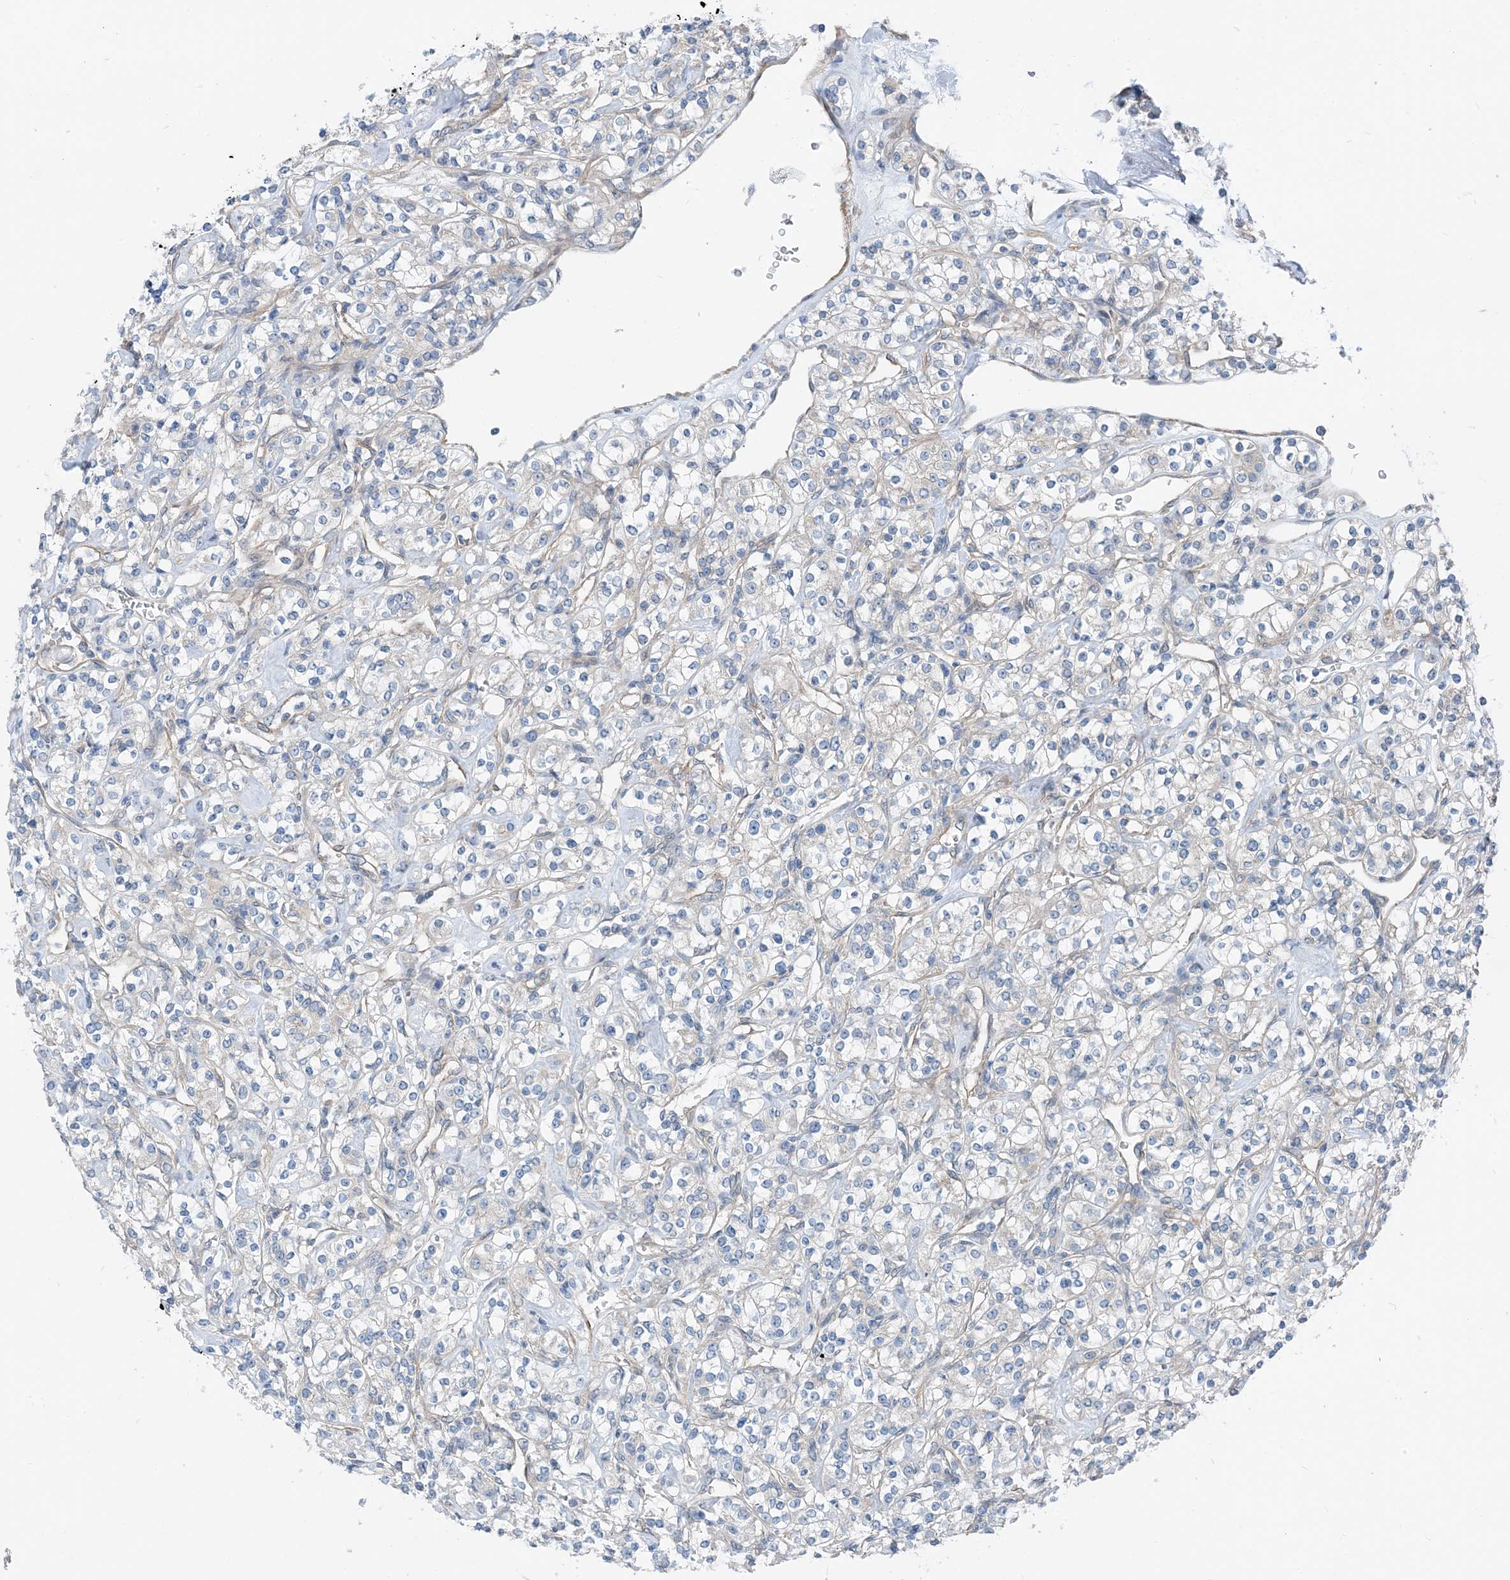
{"staining": {"intensity": "weak", "quantity": "<25%", "location": "cytoplasmic/membranous"}, "tissue": "renal cancer", "cell_type": "Tumor cells", "image_type": "cancer", "snomed": [{"axis": "morphology", "description": "Adenocarcinoma, NOS"}, {"axis": "topography", "description": "Kidney"}], "caption": "The image reveals no staining of tumor cells in renal cancer.", "gene": "PLEKHA3", "patient": {"sex": "male", "age": 77}}